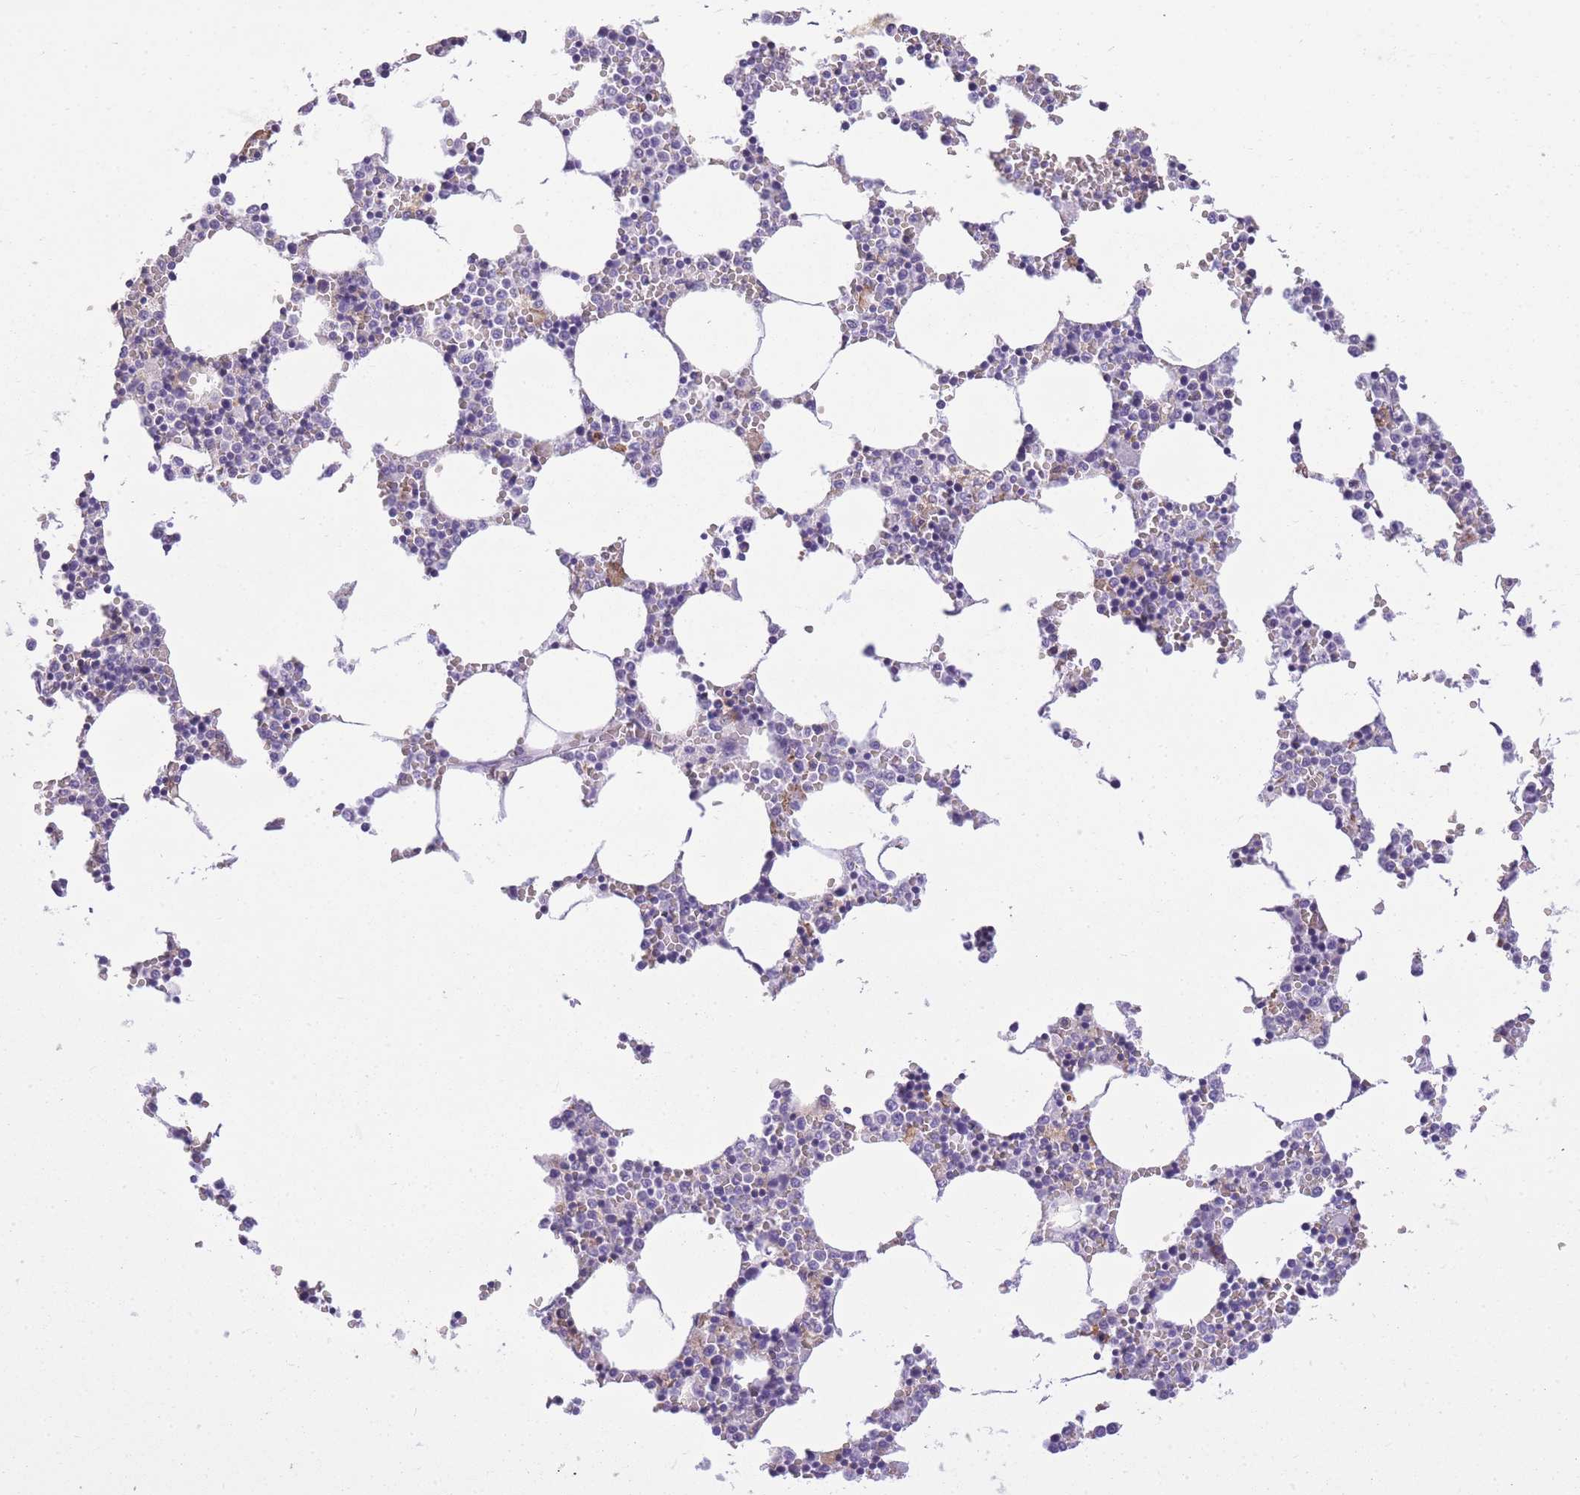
{"staining": {"intensity": "negative", "quantity": "none", "location": "none"}, "tissue": "bone marrow", "cell_type": "Hematopoietic cells", "image_type": "normal", "snomed": [{"axis": "morphology", "description": "Normal tissue, NOS"}, {"axis": "topography", "description": "Bone marrow"}], "caption": "This is an immunohistochemistry image of unremarkable human bone marrow. There is no expression in hematopoietic cells.", "gene": "RADX", "patient": {"sex": "female", "age": 64}}